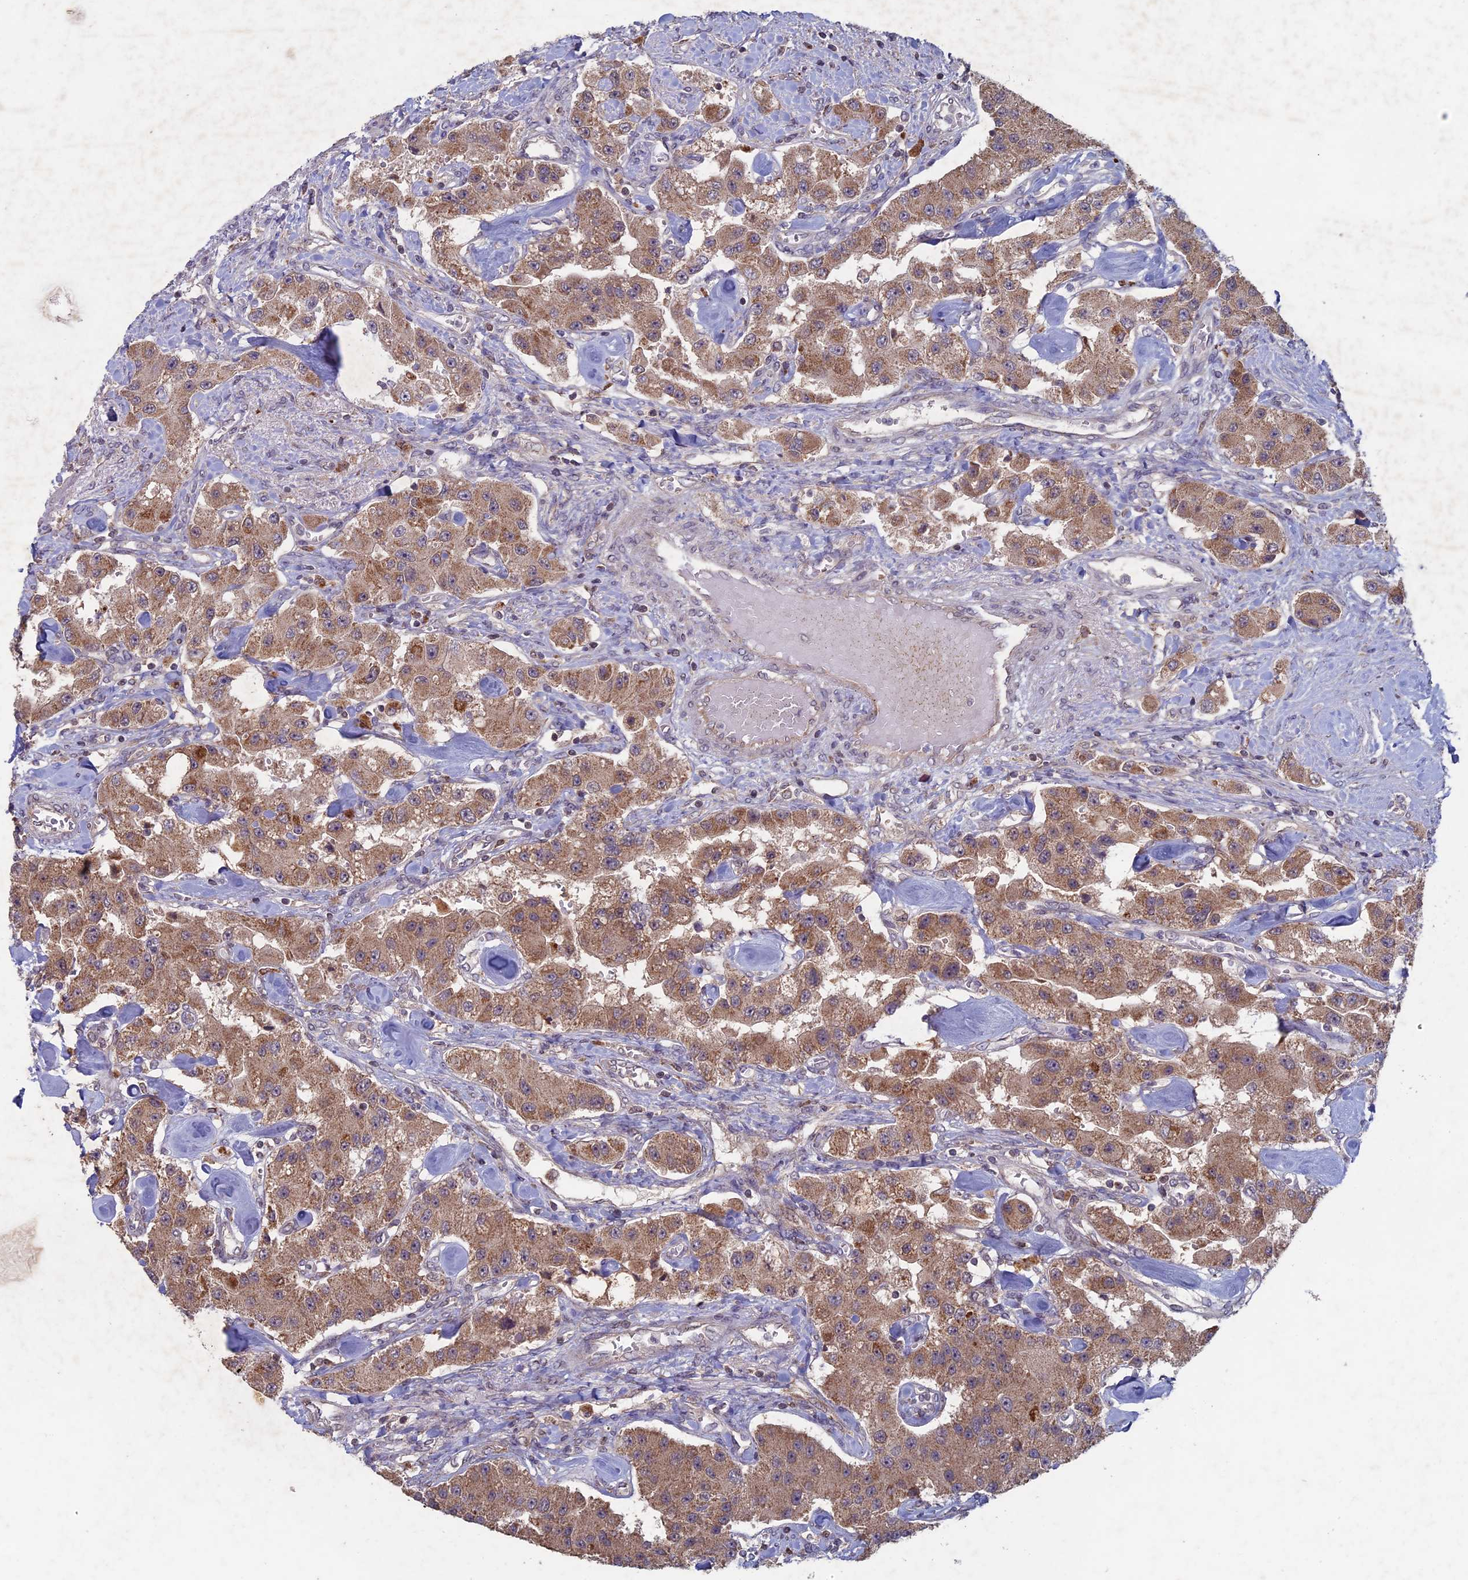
{"staining": {"intensity": "moderate", "quantity": ">75%", "location": "cytoplasmic/membranous"}, "tissue": "carcinoid", "cell_type": "Tumor cells", "image_type": "cancer", "snomed": [{"axis": "morphology", "description": "Carcinoid, malignant, NOS"}, {"axis": "topography", "description": "Pancreas"}], "caption": "Immunohistochemical staining of human malignant carcinoid shows moderate cytoplasmic/membranous protein expression in about >75% of tumor cells.", "gene": "RCCD1", "patient": {"sex": "male", "age": 41}}